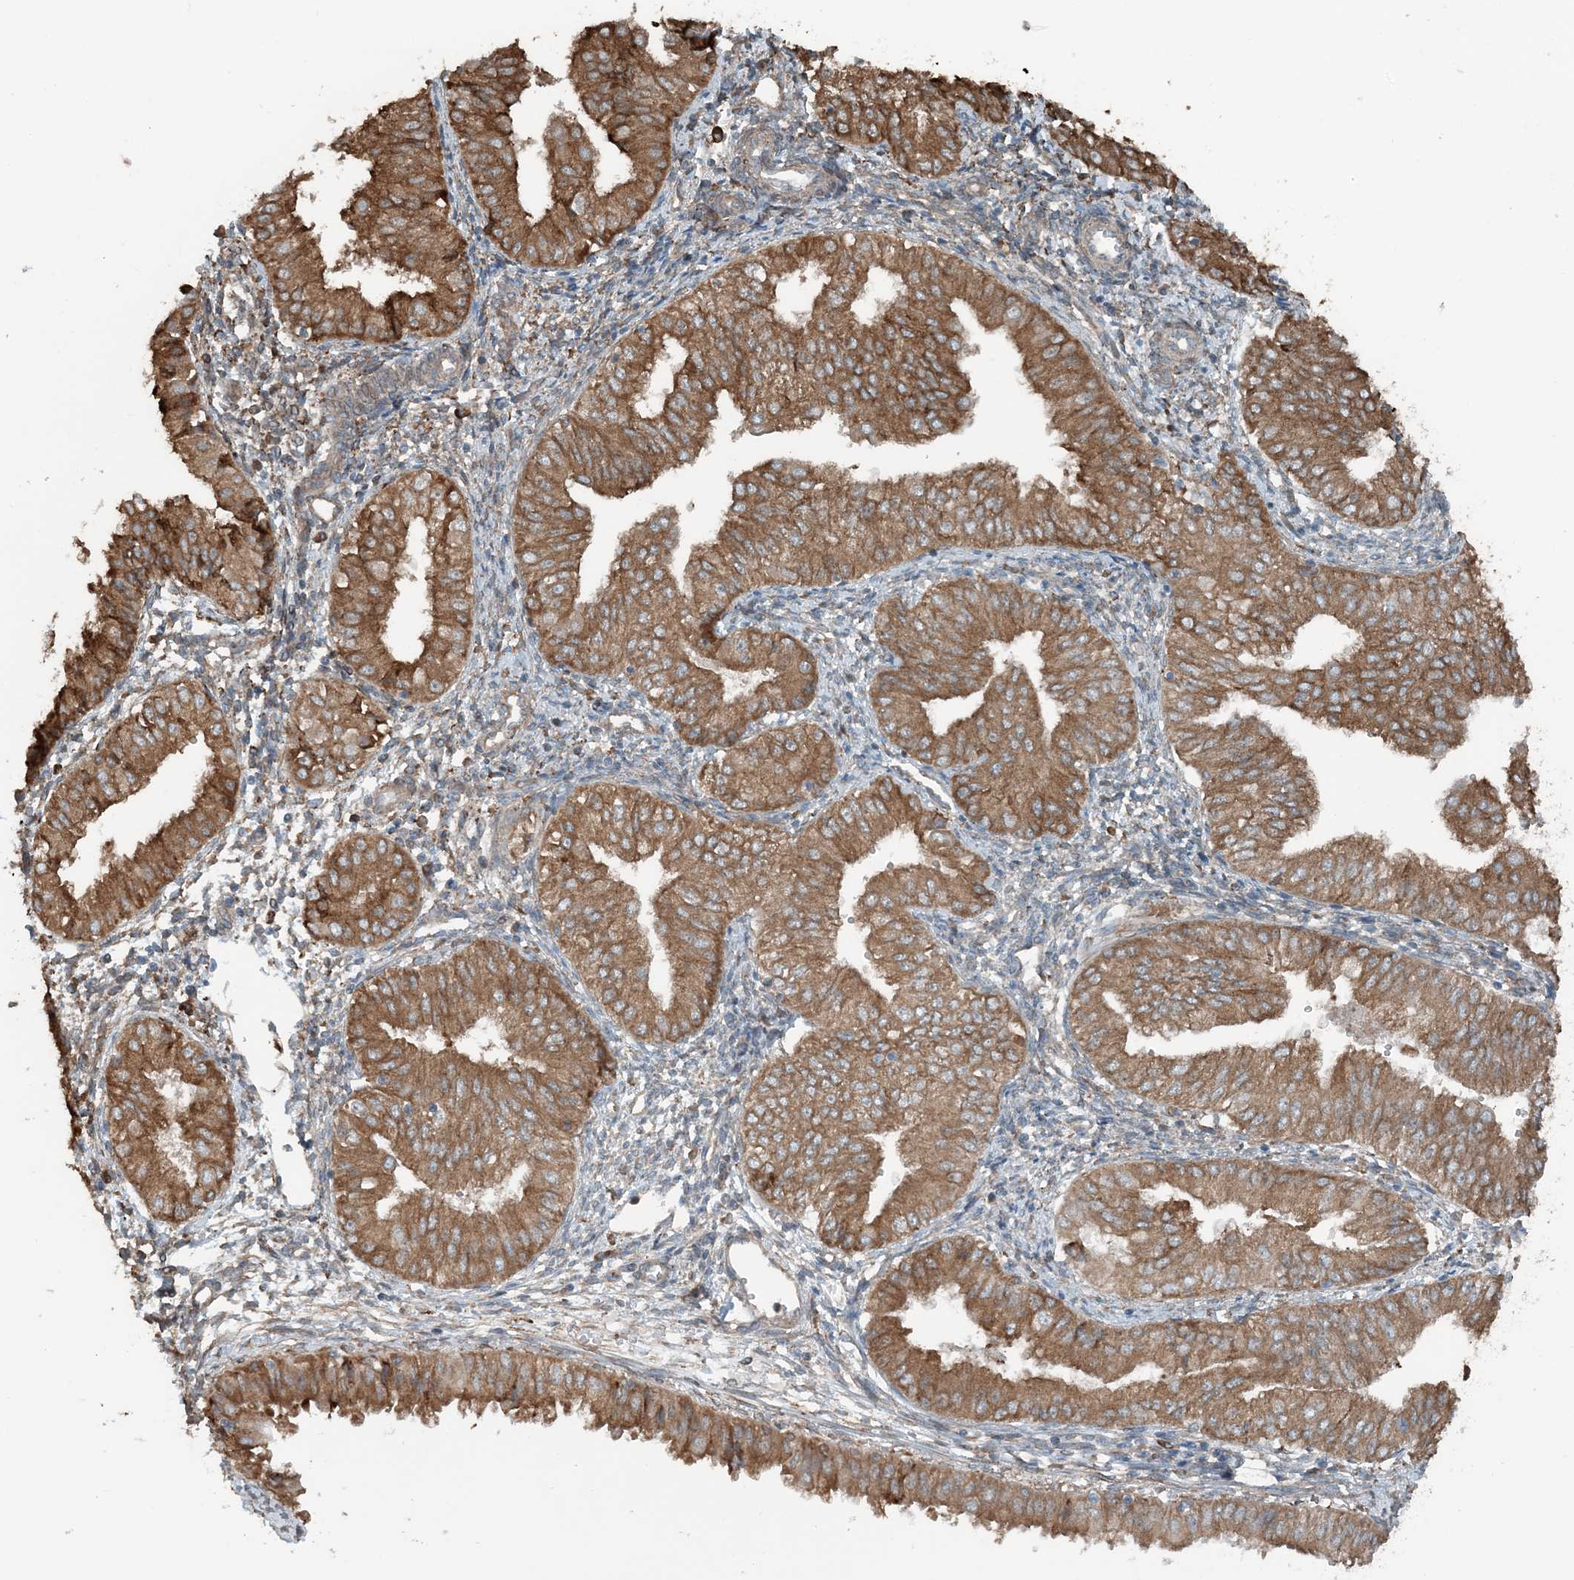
{"staining": {"intensity": "moderate", "quantity": ">75%", "location": "cytoplasmic/membranous"}, "tissue": "endometrial cancer", "cell_type": "Tumor cells", "image_type": "cancer", "snomed": [{"axis": "morphology", "description": "Normal tissue, NOS"}, {"axis": "morphology", "description": "Adenocarcinoma, NOS"}, {"axis": "topography", "description": "Endometrium"}], "caption": "Immunohistochemical staining of endometrial cancer reveals moderate cytoplasmic/membranous protein positivity in approximately >75% of tumor cells.", "gene": "CERKL", "patient": {"sex": "female", "age": 53}}